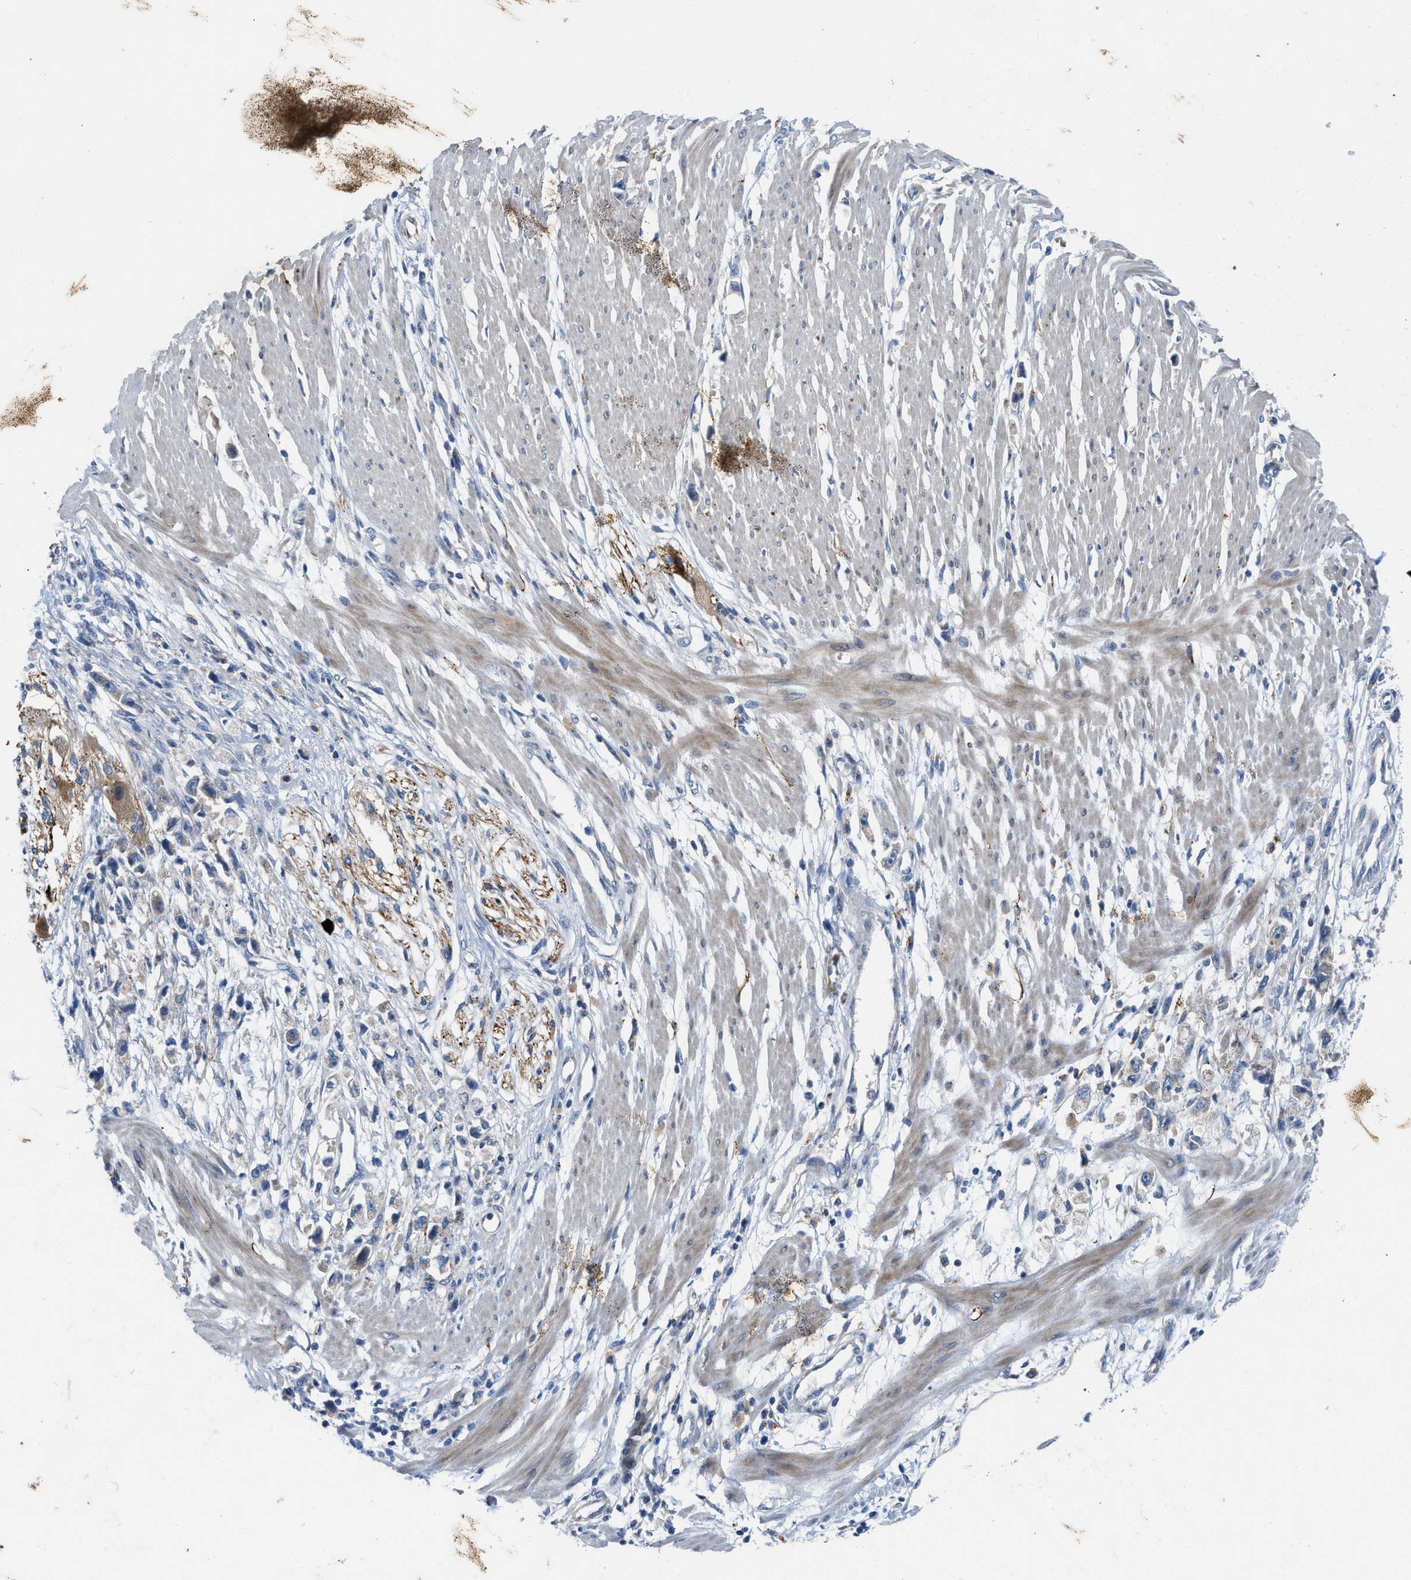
{"staining": {"intensity": "negative", "quantity": "none", "location": "none"}, "tissue": "stomach cancer", "cell_type": "Tumor cells", "image_type": "cancer", "snomed": [{"axis": "morphology", "description": "Adenocarcinoma, NOS"}, {"axis": "topography", "description": "Stomach"}], "caption": "Human stomach cancer stained for a protein using immunohistochemistry (IHC) demonstrates no positivity in tumor cells.", "gene": "TMEM248", "patient": {"sex": "female", "age": 59}}